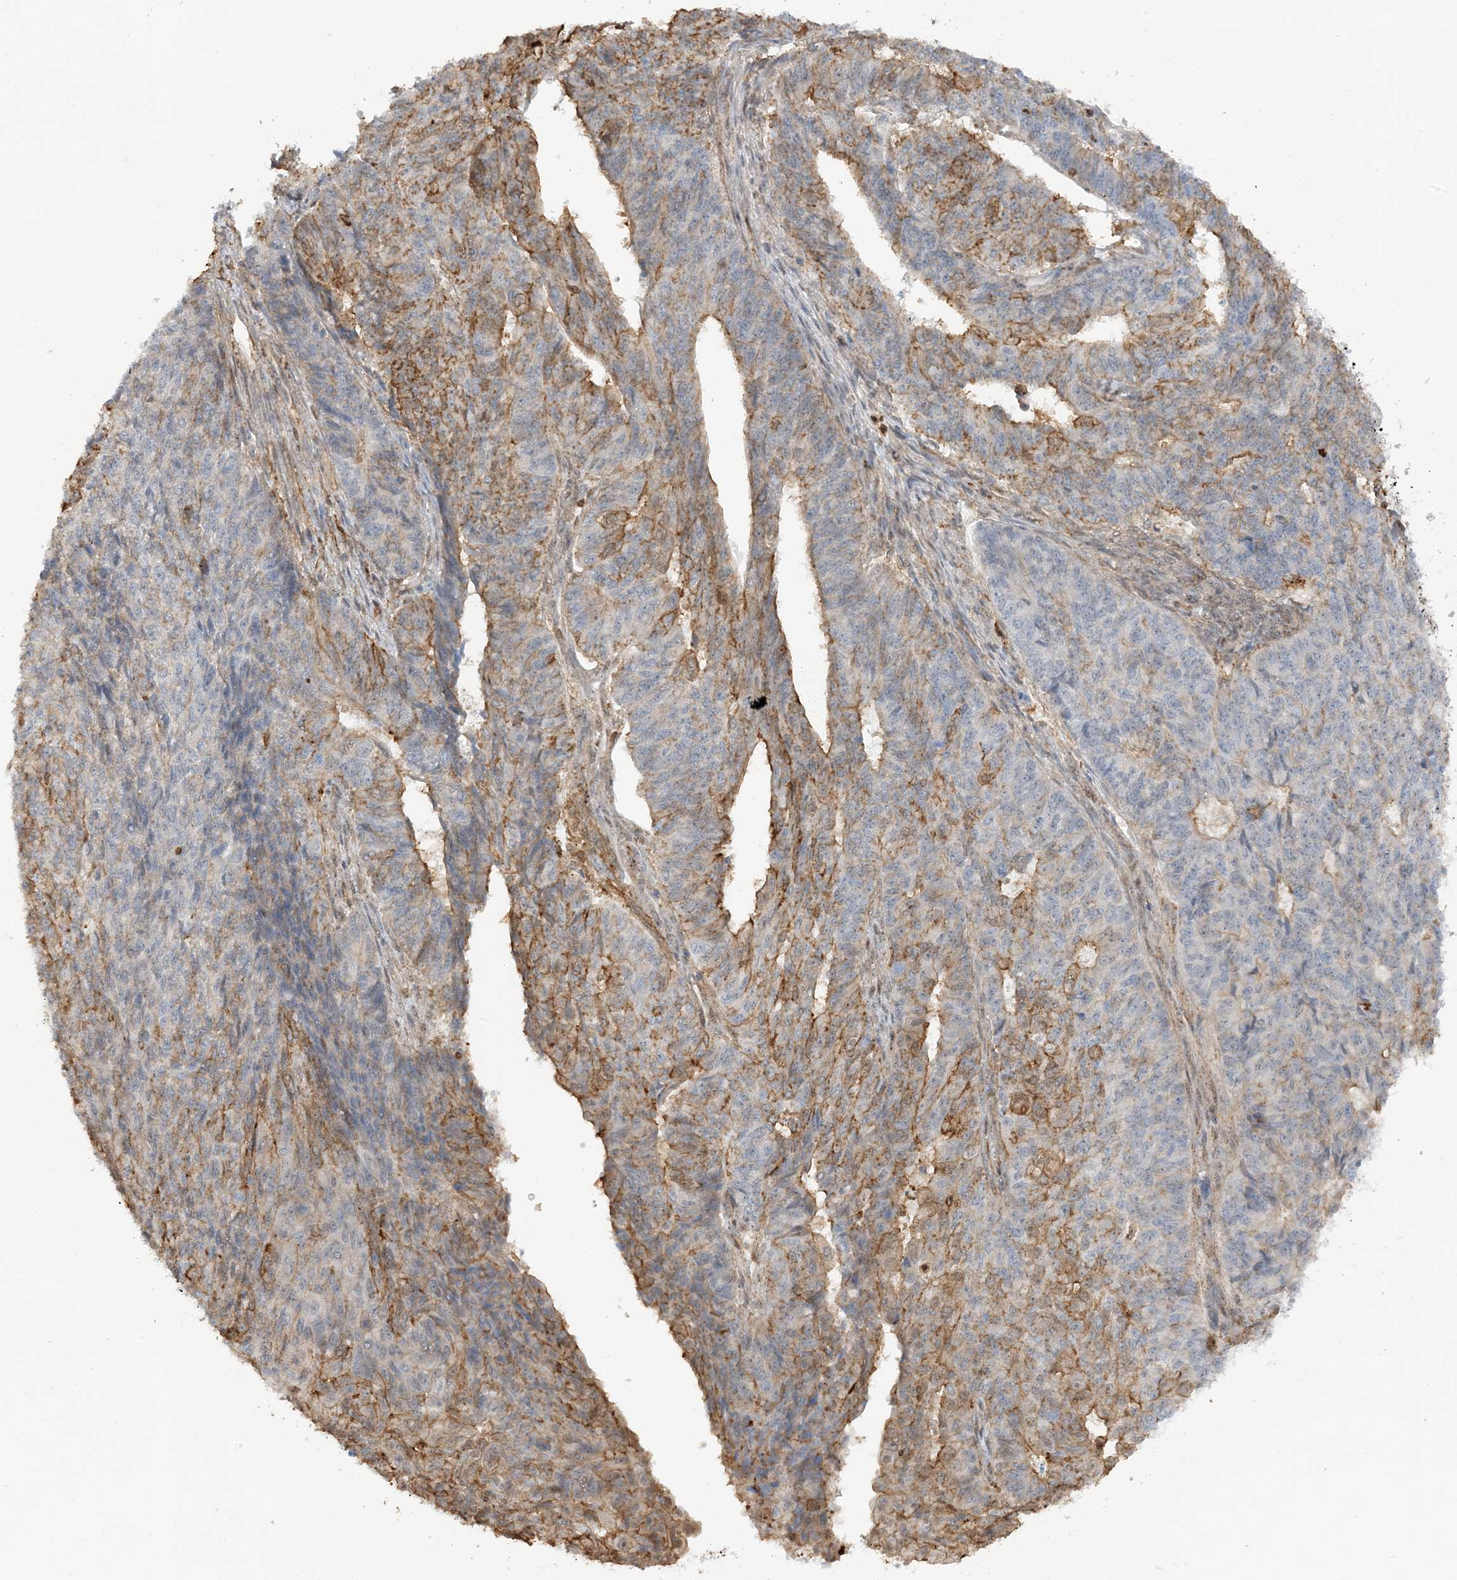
{"staining": {"intensity": "moderate", "quantity": "25%-75%", "location": "cytoplasmic/membranous"}, "tissue": "endometrial cancer", "cell_type": "Tumor cells", "image_type": "cancer", "snomed": [{"axis": "morphology", "description": "Adenocarcinoma, NOS"}, {"axis": "topography", "description": "Endometrium"}], "caption": "Immunohistochemical staining of human endometrial cancer shows medium levels of moderate cytoplasmic/membranous protein expression in about 25%-75% of tumor cells.", "gene": "PHACTR2", "patient": {"sex": "female", "age": 32}}